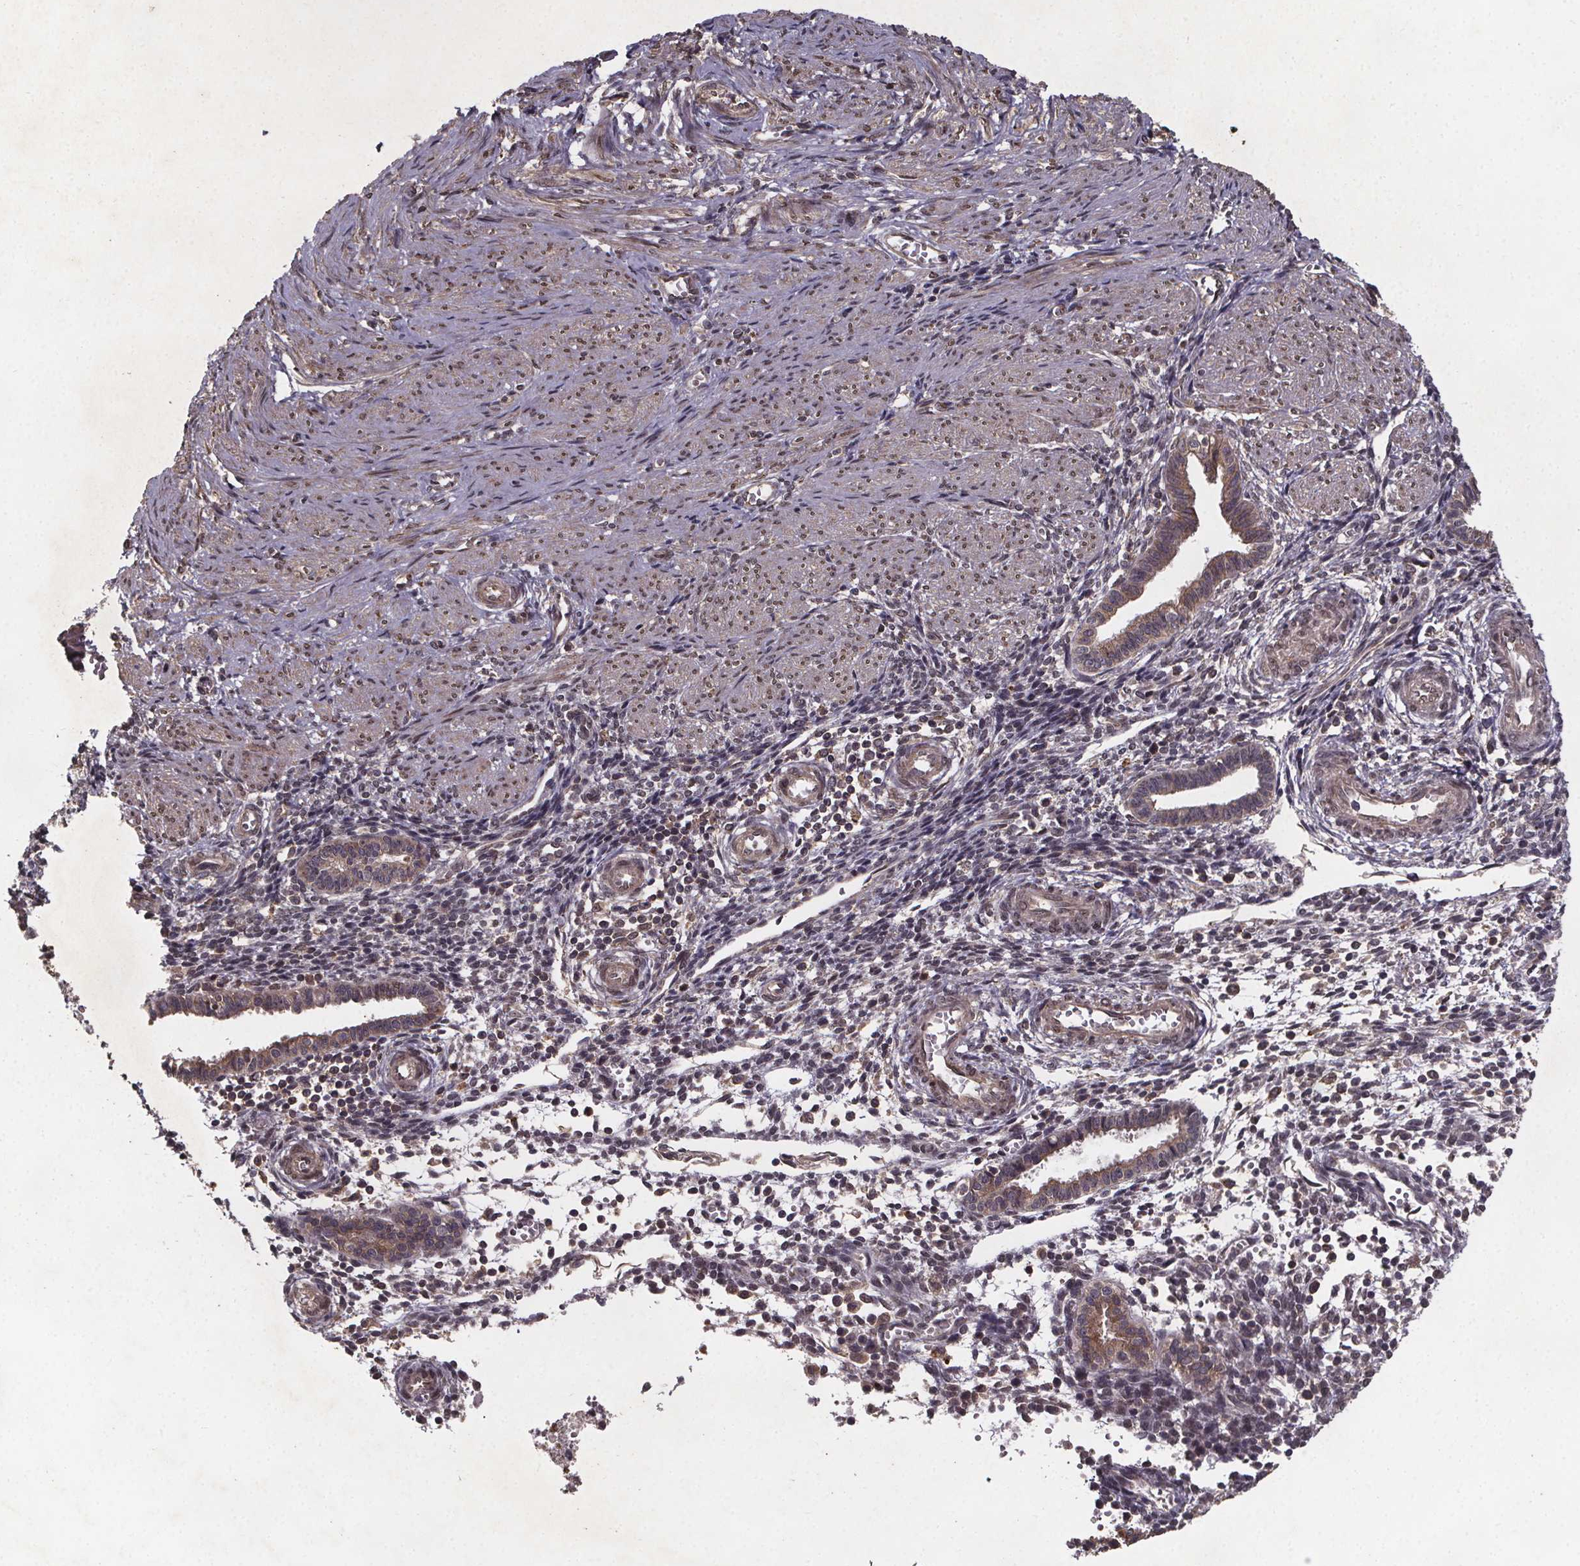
{"staining": {"intensity": "weak", "quantity": "<25%", "location": "cytoplasmic/membranous"}, "tissue": "endometrium", "cell_type": "Cells in endometrial stroma", "image_type": "normal", "snomed": [{"axis": "morphology", "description": "Normal tissue, NOS"}, {"axis": "topography", "description": "Endometrium"}], "caption": "Cells in endometrial stroma show no significant protein staining in normal endometrium. (DAB (3,3'-diaminobenzidine) immunohistochemistry (IHC) visualized using brightfield microscopy, high magnification).", "gene": "PIERCE2", "patient": {"sex": "female", "age": 37}}